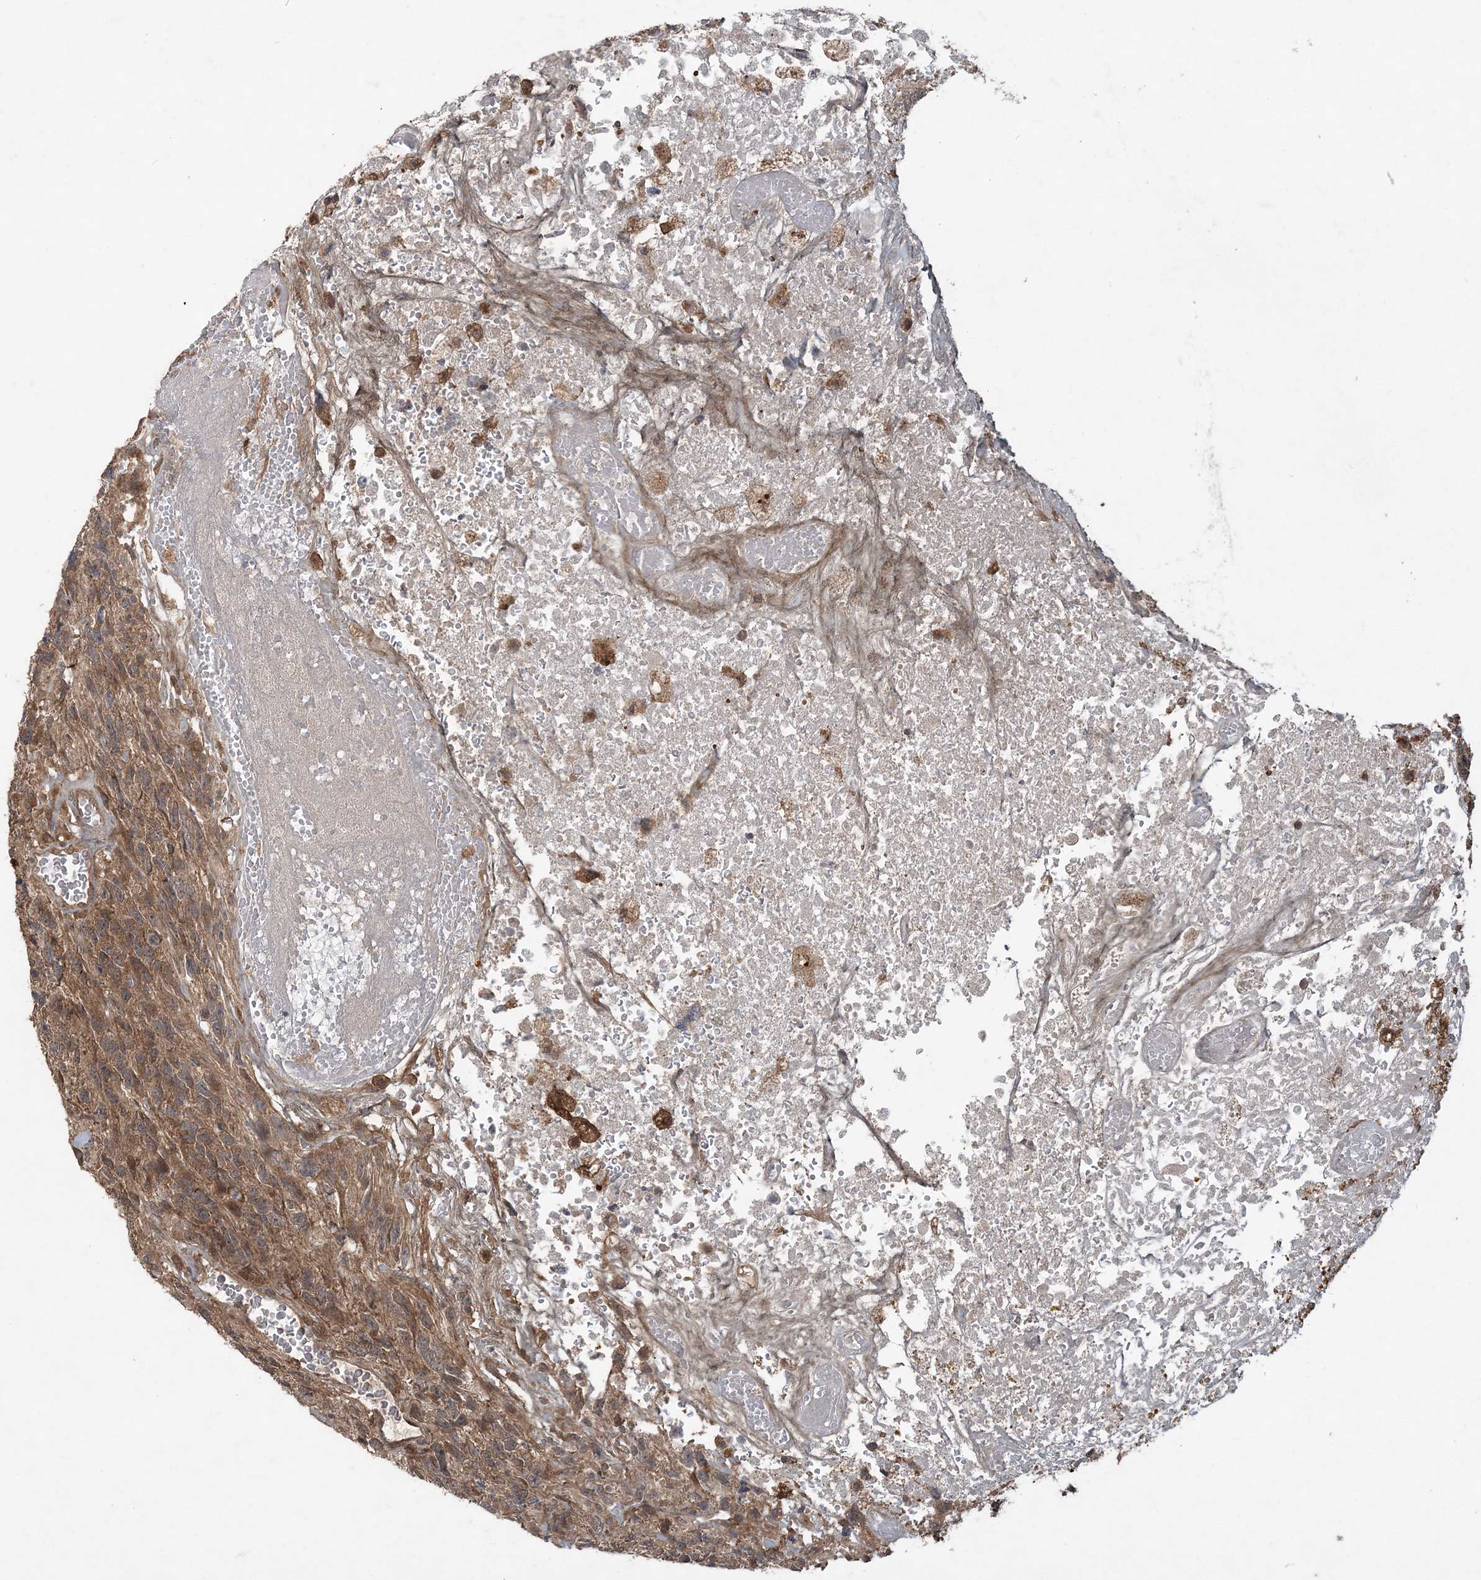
{"staining": {"intensity": "moderate", "quantity": ">75%", "location": "cytoplasmic/membranous"}, "tissue": "glioma", "cell_type": "Tumor cells", "image_type": "cancer", "snomed": [{"axis": "morphology", "description": "Glioma, malignant, High grade"}, {"axis": "topography", "description": "Brain"}], "caption": "Brown immunohistochemical staining in glioma demonstrates moderate cytoplasmic/membranous expression in about >75% of tumor cells.", "gene": "LACC1", "patient": {"sex": "male", "age": 69}}